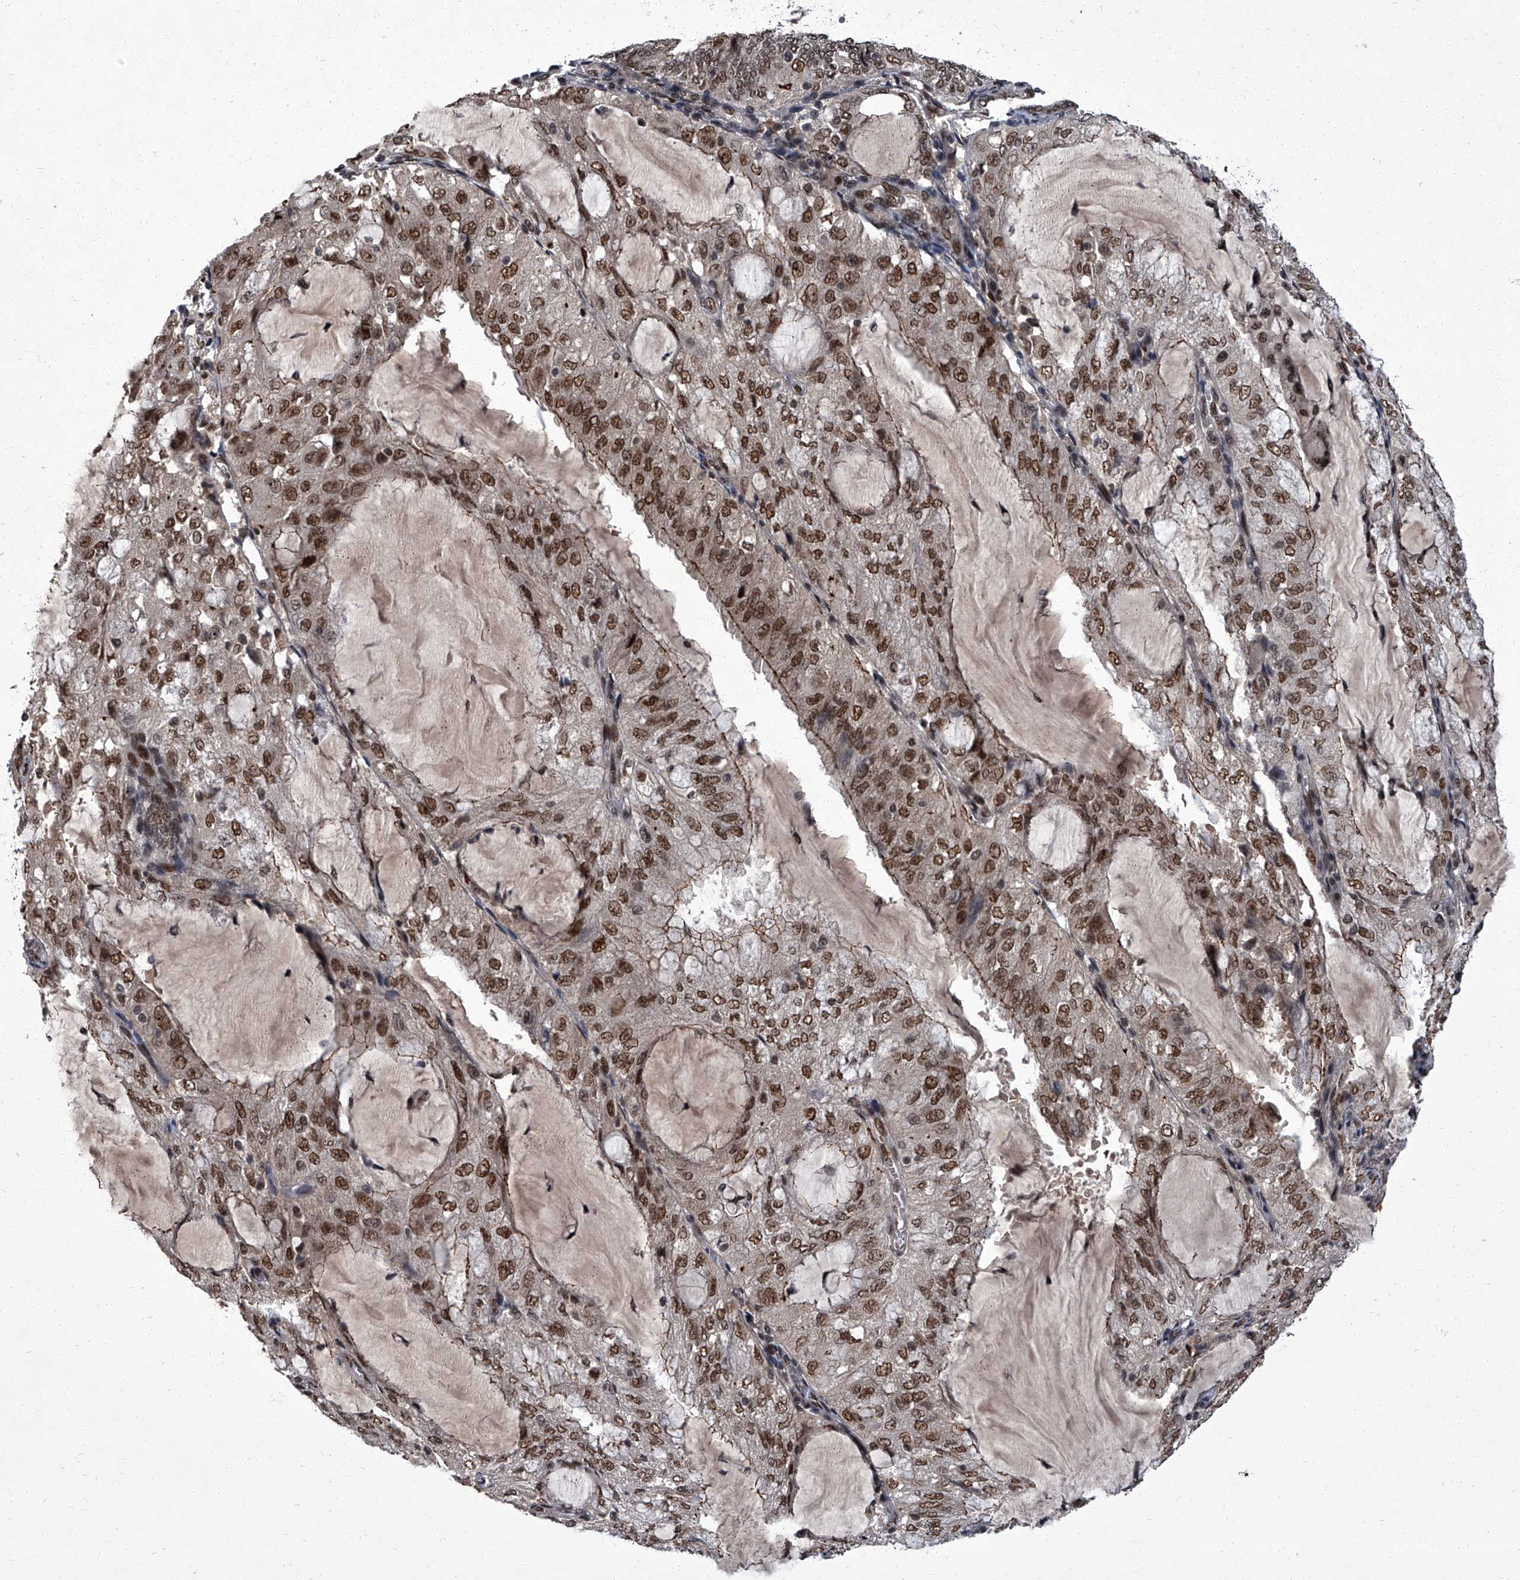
{"staining": {"intensity": "moderate", "quantity": ">75%", "location": "cytoplasmic/membranous,nuclear"}, "tissue": "endometrial cancer", "cell_type": "Tumor cells", "image_type": "cancer", "snomed": [{"axis": "morphology", "description": "Adenocarcinoma, NOS"}, {"axis": "topography", "description": "Endometrium"}], "caption": "A brown stain shows moderate cytoplasmic/membranous and nuclear expression of a protein in human adenocarcinoma (endometrial) tumor cells. (brown staining indicates protein expression, while blue staining denotes nuclei).", "gene": "ZNF518B", "patient": {"sex": "female", "age": 81}}